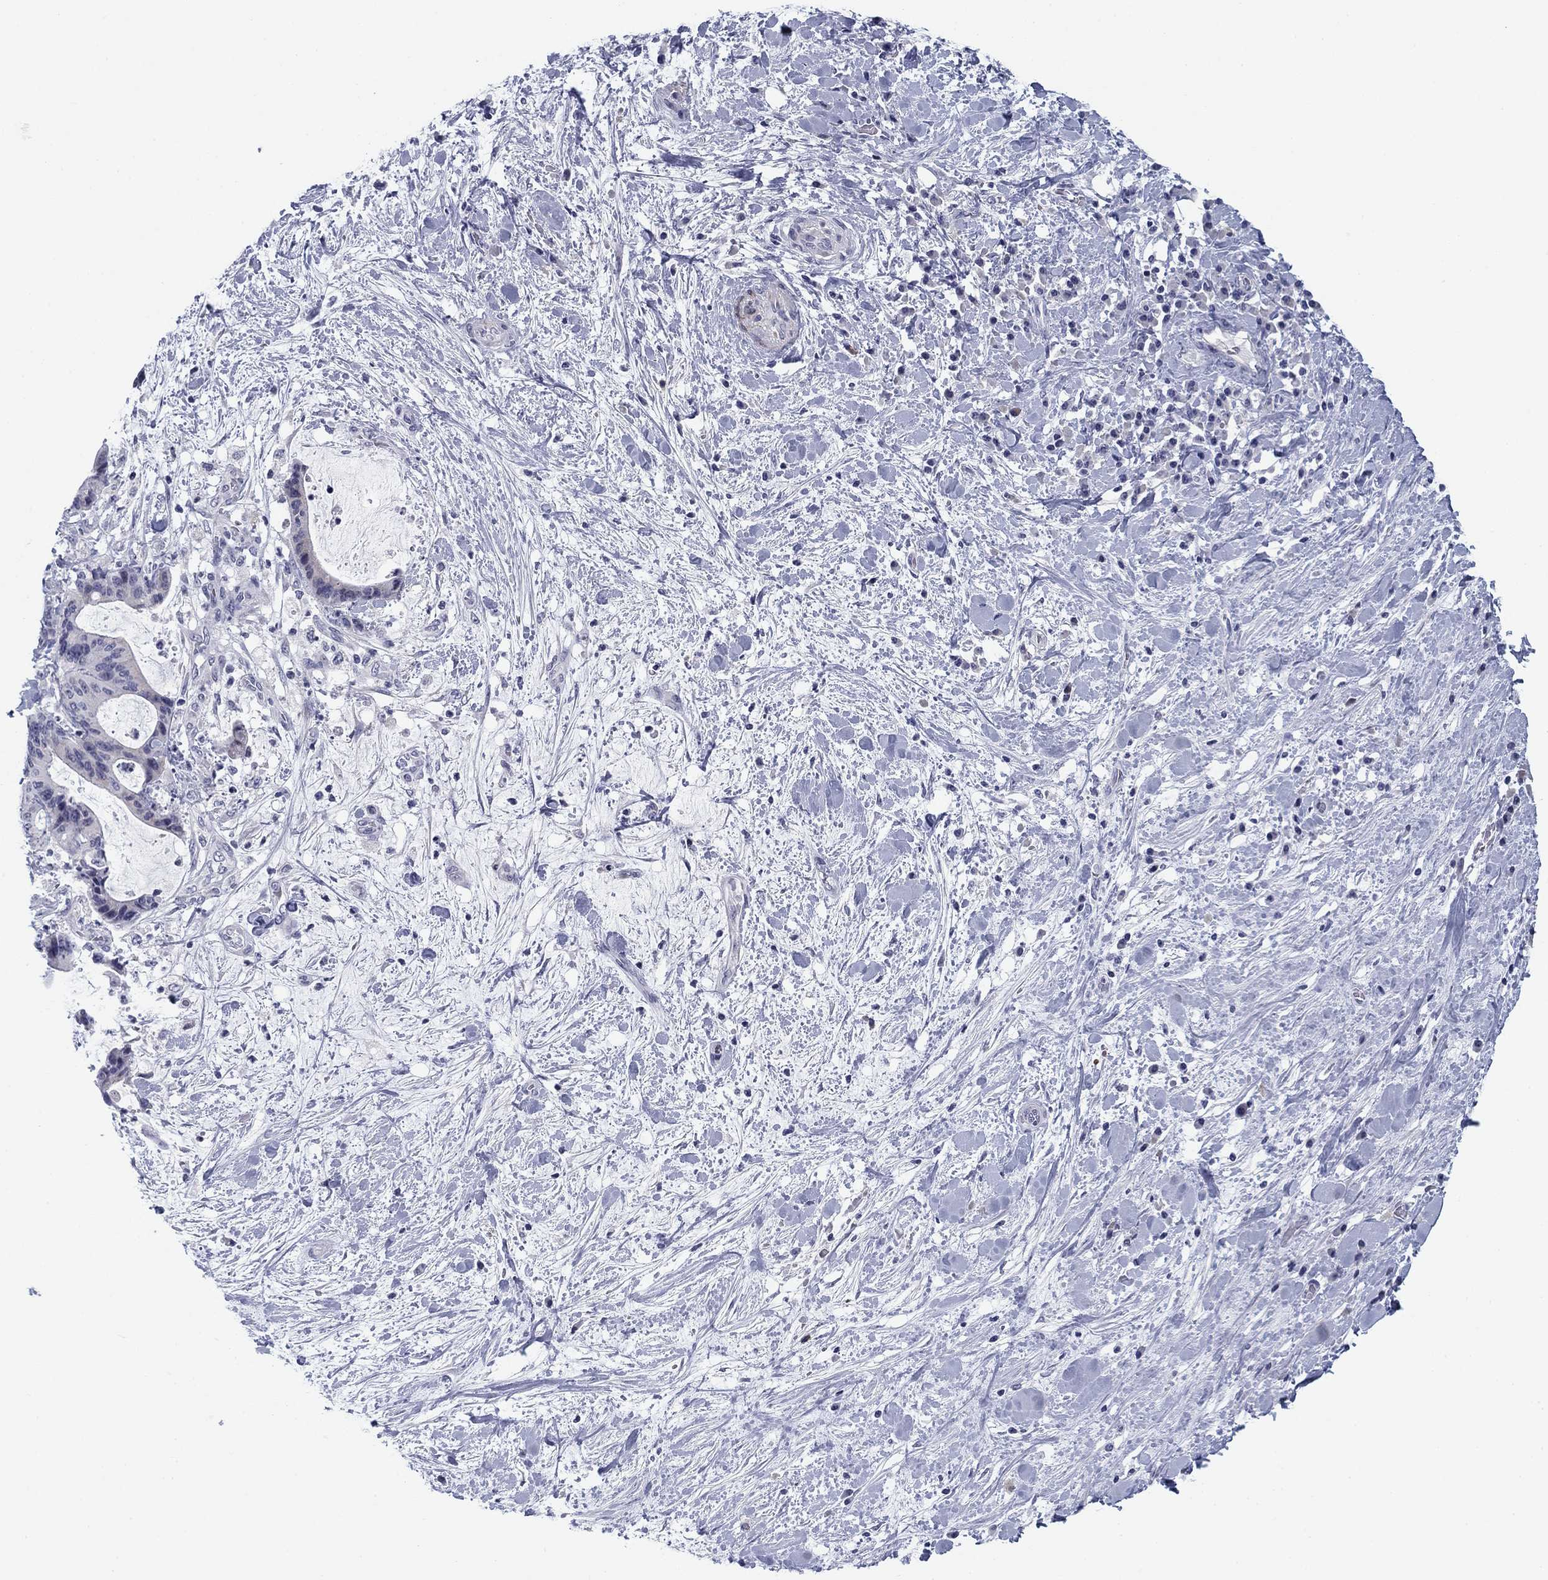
{"staining": {"intensity": "negative", "quantity": "none", "location": "none"}, "tissue": "liver cancer", "cell_type": "Tumor cells", "image_type": "cancer", "snomed": [{"axis": "morphology", "description": "Cholangiocarcinoma"}, {"axis": "topography", "description": "Liver"}], "caption": "High power microscopy histopathology image of an IHC micrograph of cholangiocarcinoma (liver), revealing no significant staining in tumor cells.", "gene": "PRPH", "patient": {"sex": "female", "age": 73}}